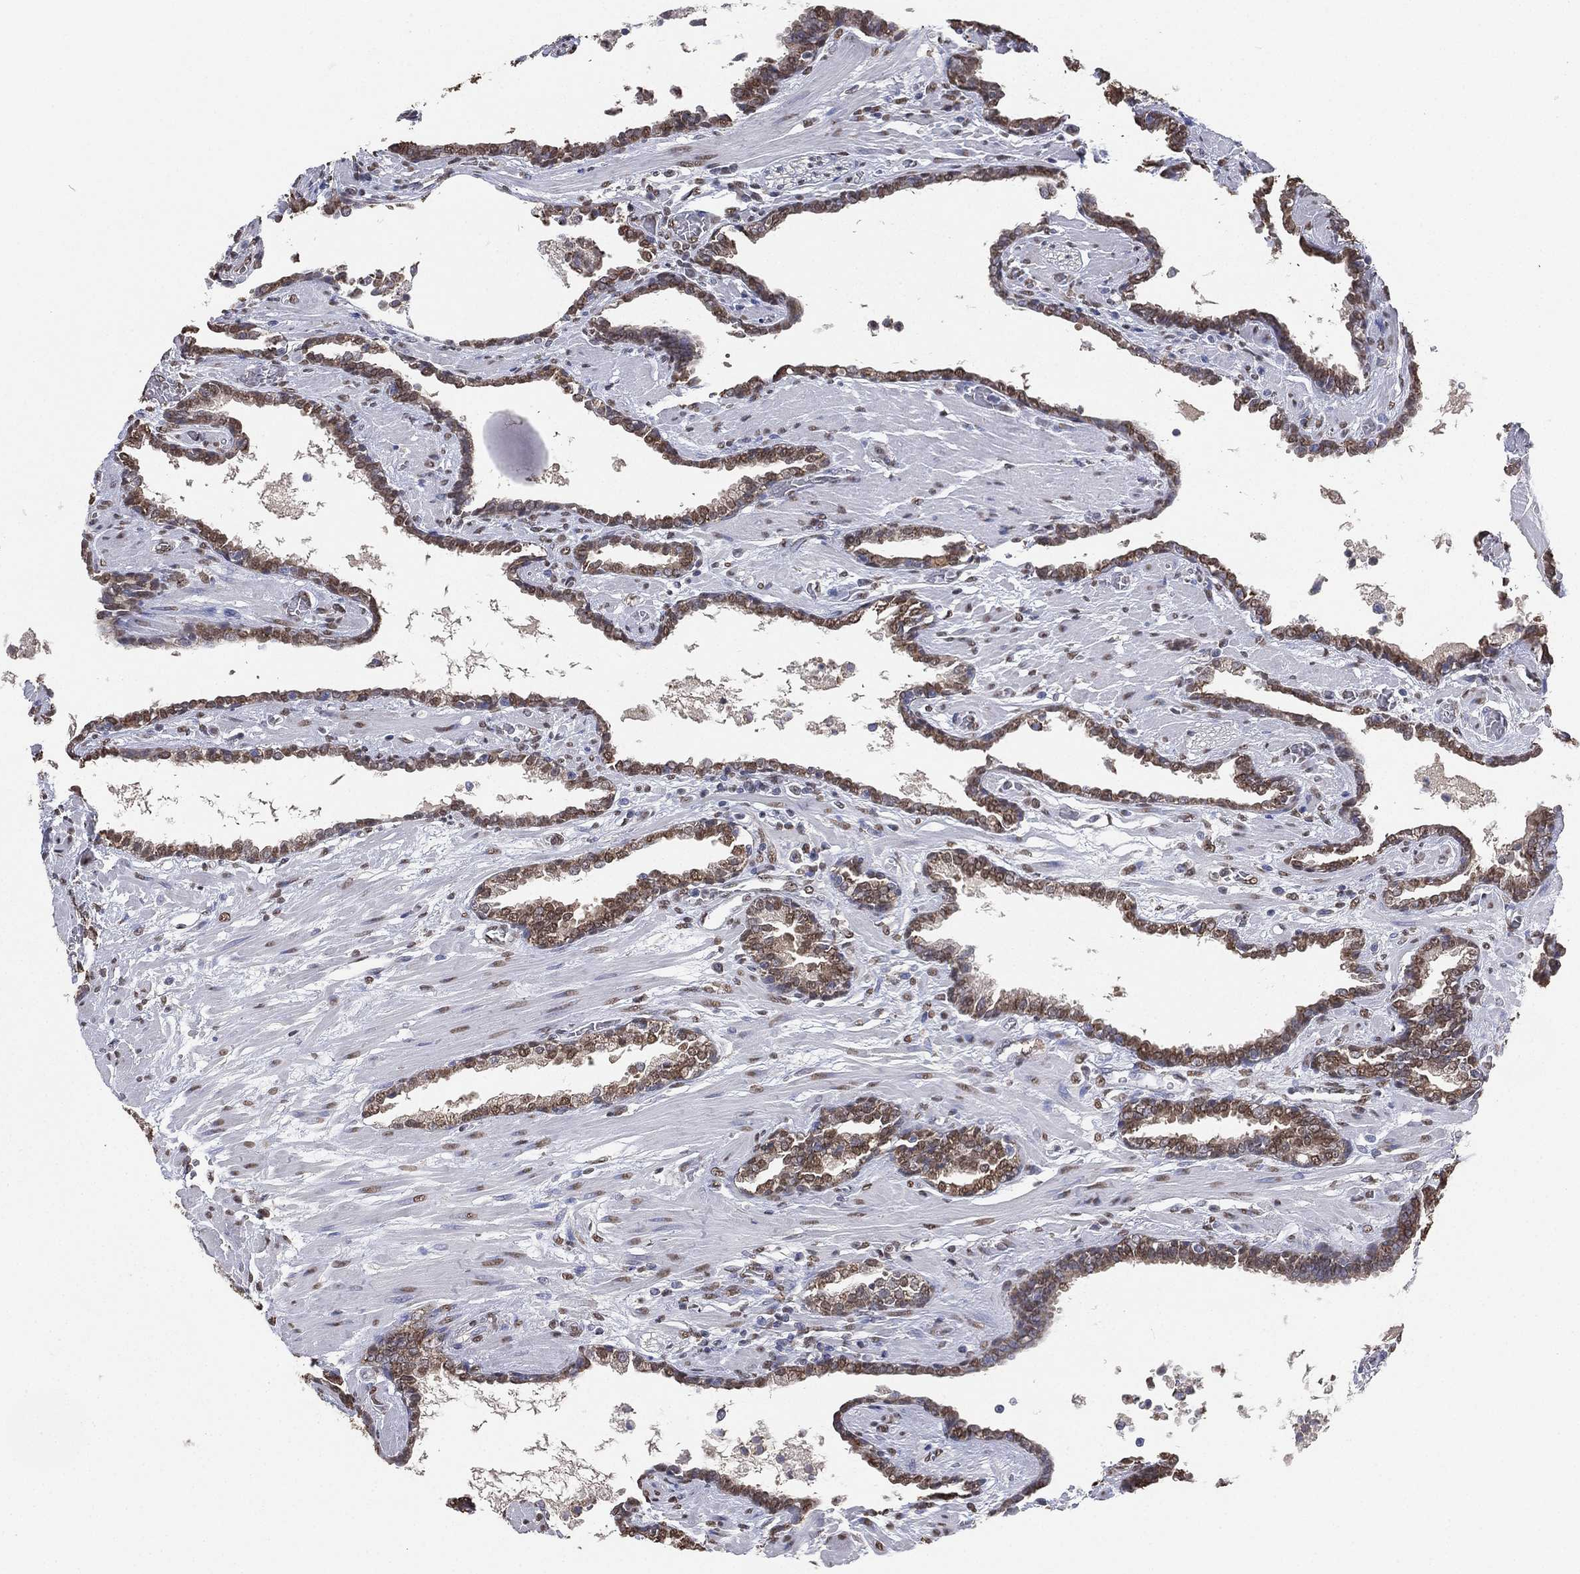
{"staining": {"intensity": "moderate", "quantity": "25%-75%", "location": "cytoplasmic/membranous,nuclear"}, "tissue": "prostate cancer", "cell_type": "Tumor cells", "image_type": "cancer", "snomed": [{"axis": "morphology", "description": "Adenocarcinoma, Low grade"}, {"axis": "topography", "description": "Prostate"}], "caption": "Brown immunohistochemical staining in prostate cancer exhibits moderate cytoplasmic/membranous and nuclear expression in approximately 25%-75% of tumor cells. The staining was performed using DAB (3,3'-diaminobenzidine), with brown indicating positive protein expression. Nuclei are stained blue with hematoxylin.", "gene": "ALDH7A1", "patient": {"sex": "male", "age": 69}}